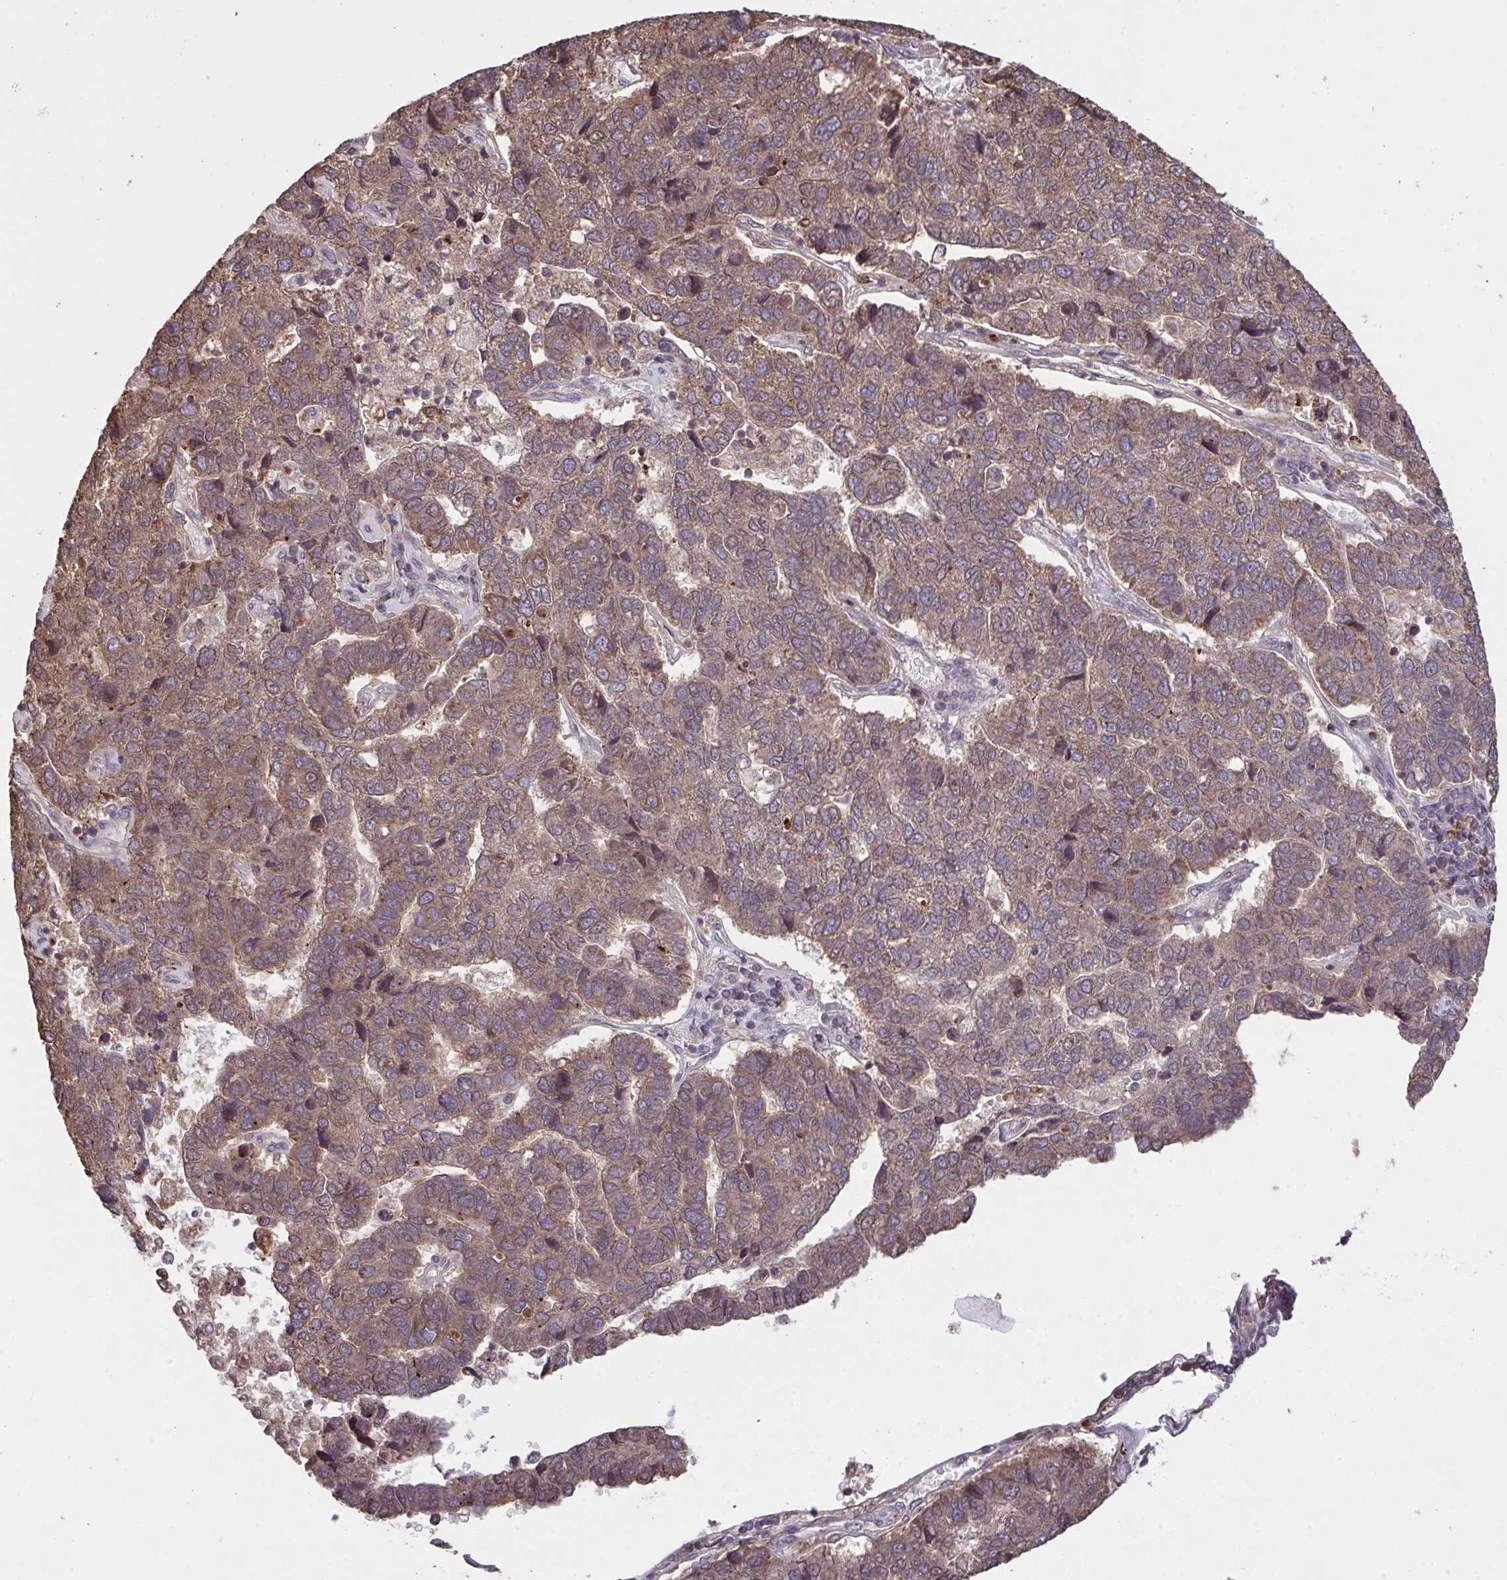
{"staining": {"intensity": "moderate", "quantity": ">75%", "location": "cytoplasmic/membranous"}, "tissue": "pancreatic cancer", "cell_type": "Tumor cells", "image_type": "cancer", "snomed": [{"axis": "morphology", "description": "Adenocarcinoma, NOS"}, {"axis": "topography", "description": "Pancreas"}], "caption": "This is a micrograph of immunohistochemistry (IHC) staining of pancreatic cancer (adenocarcinoma), which shows moderate positivity in the cytoplasmic/membranous of tumor cells.", "gene": "PPM1H", "patient": {"sex": "female", "age": 61}}